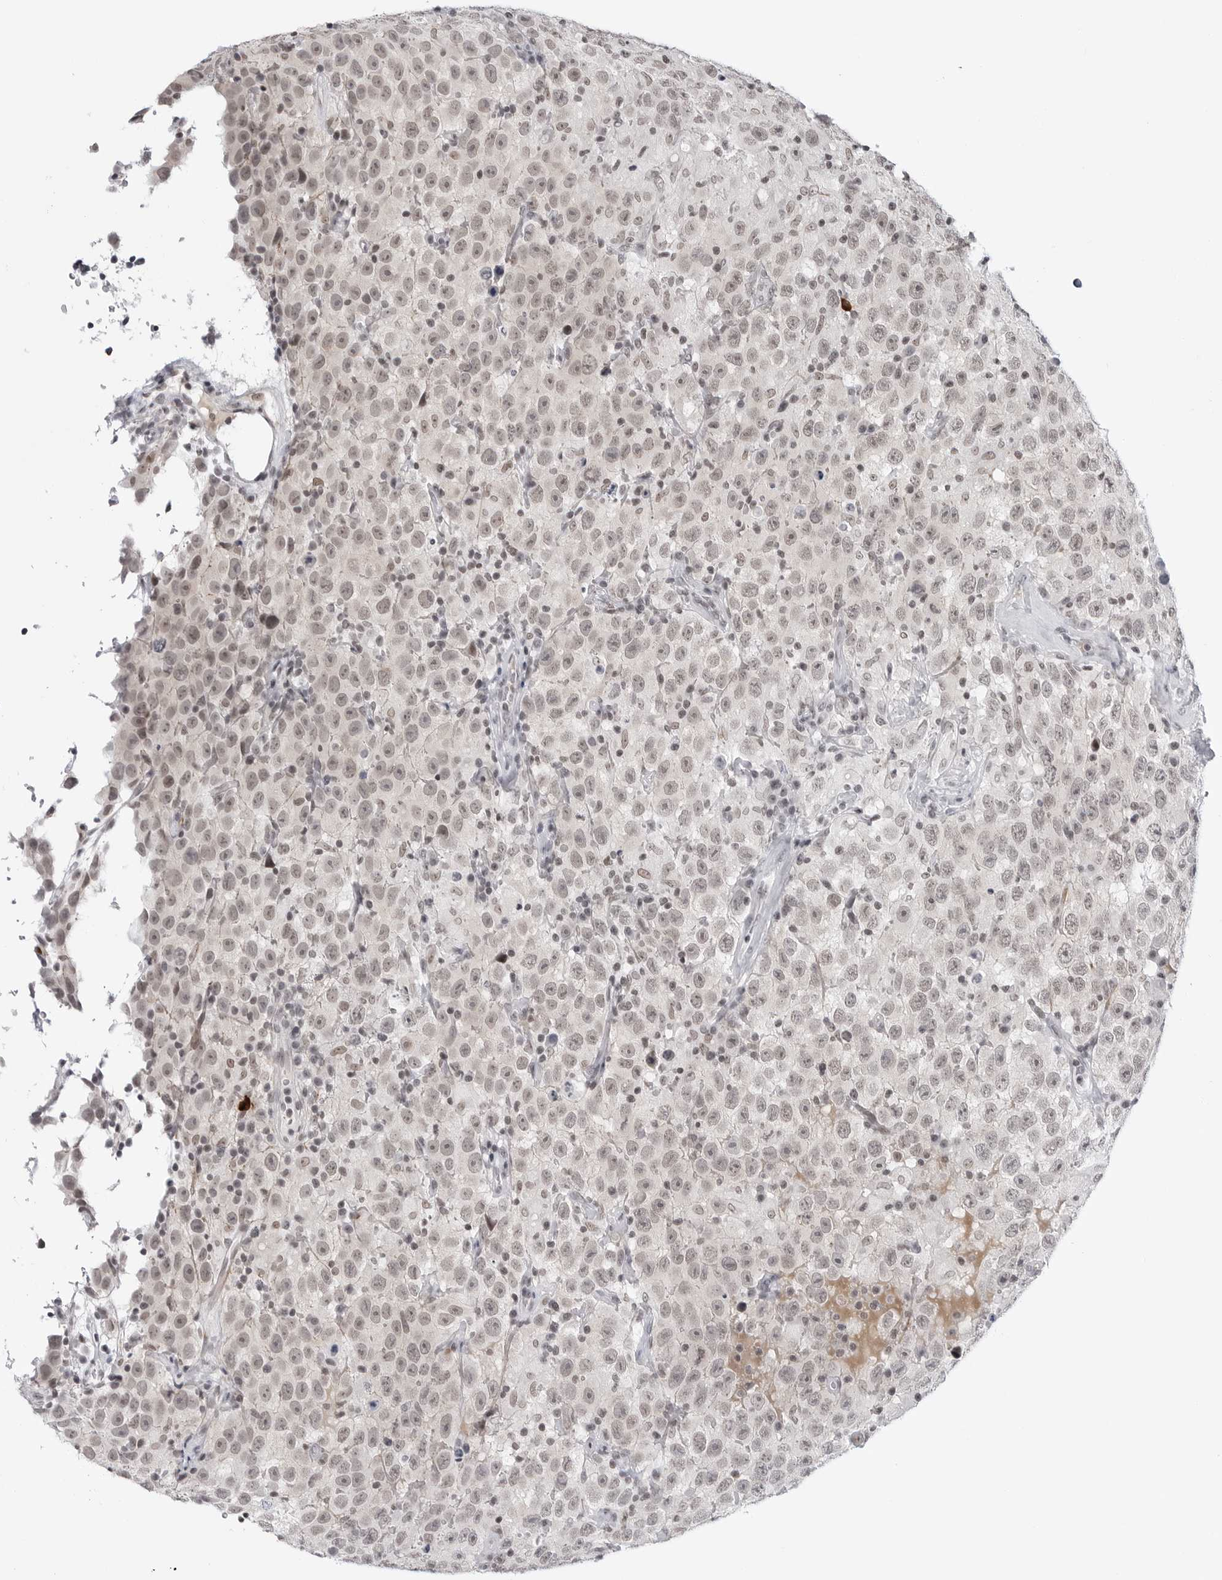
{"staining": {"intensity": "weak", "quantity": "25%-75%", "location": "nuclear"}, "tissue": "testis cancer", "cell_type": "Tumor cells", "image_type": "cancer", "snomed": [{"axis": "morphology", "description": "Seminoma, NOS"}, {"axis": "topography", "description": "Testis"}], "caption": "Approximately 25%-75% of tumor cells in human testis cancer show weak nuclear protein positivity as visualized by brown immunohistochemical staining.", "gene": "TRIM66", "patient": {"sex": "male", "age": 41}}